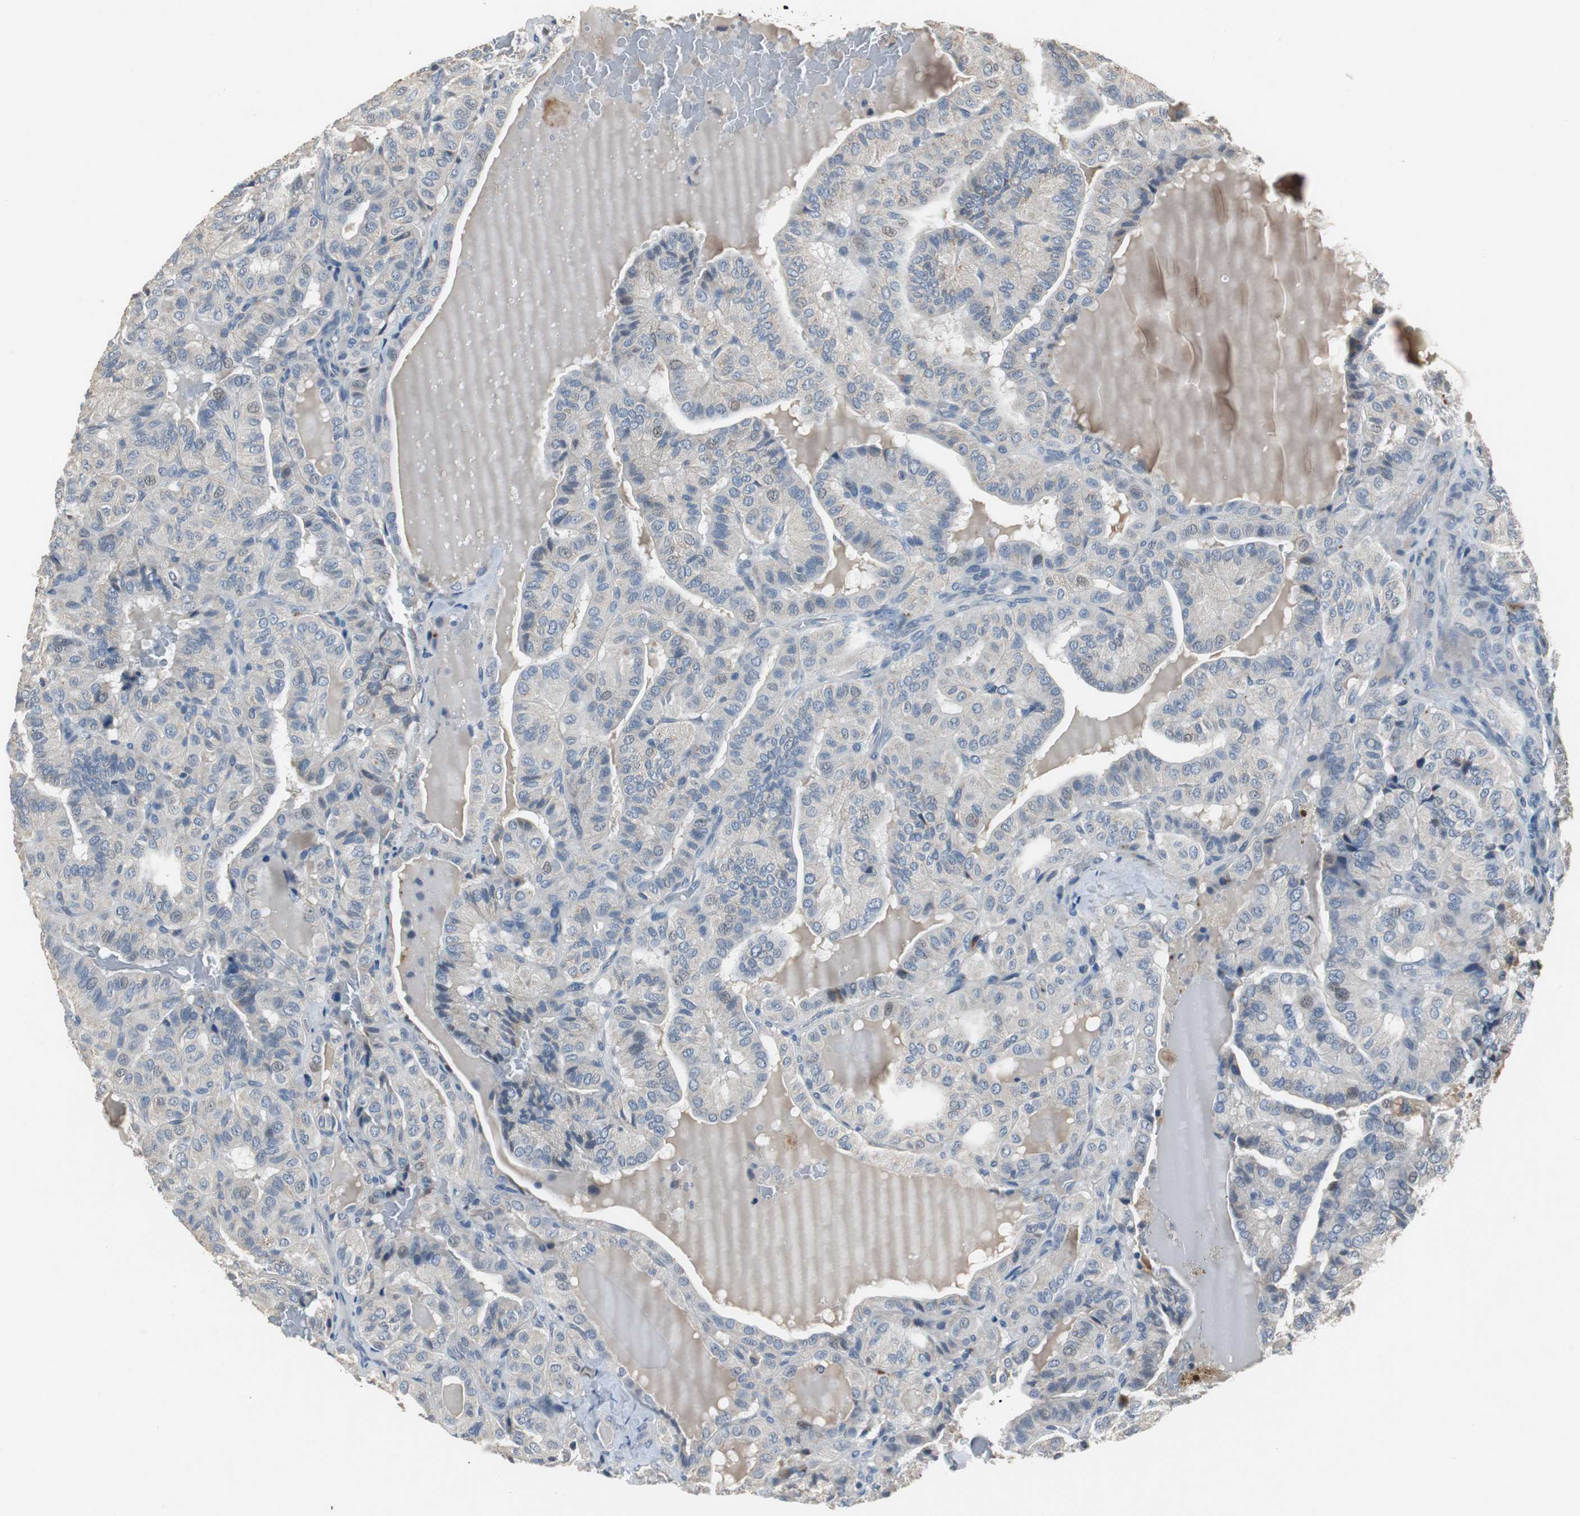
{"staining": {"intensity": "weak", "quantity": "<25%", "location": "cytoplasmic/membranous"}, "tissue": "thyroid cancer", "cell_type": "Tumor cells", "image_type": "cancer", "snomed": [{"axis": "morphology", "description": "Papillary adenocarcinoma, NOS"}, {"axis": "topography", "description": "Thyroid gland"}], "caption": "Tumor cells are negative for protein expression in human papillary adenocarcinoma (thyroid).", "gene": "PCYT1B", "patient": {"sex": "male", "age": 77}}